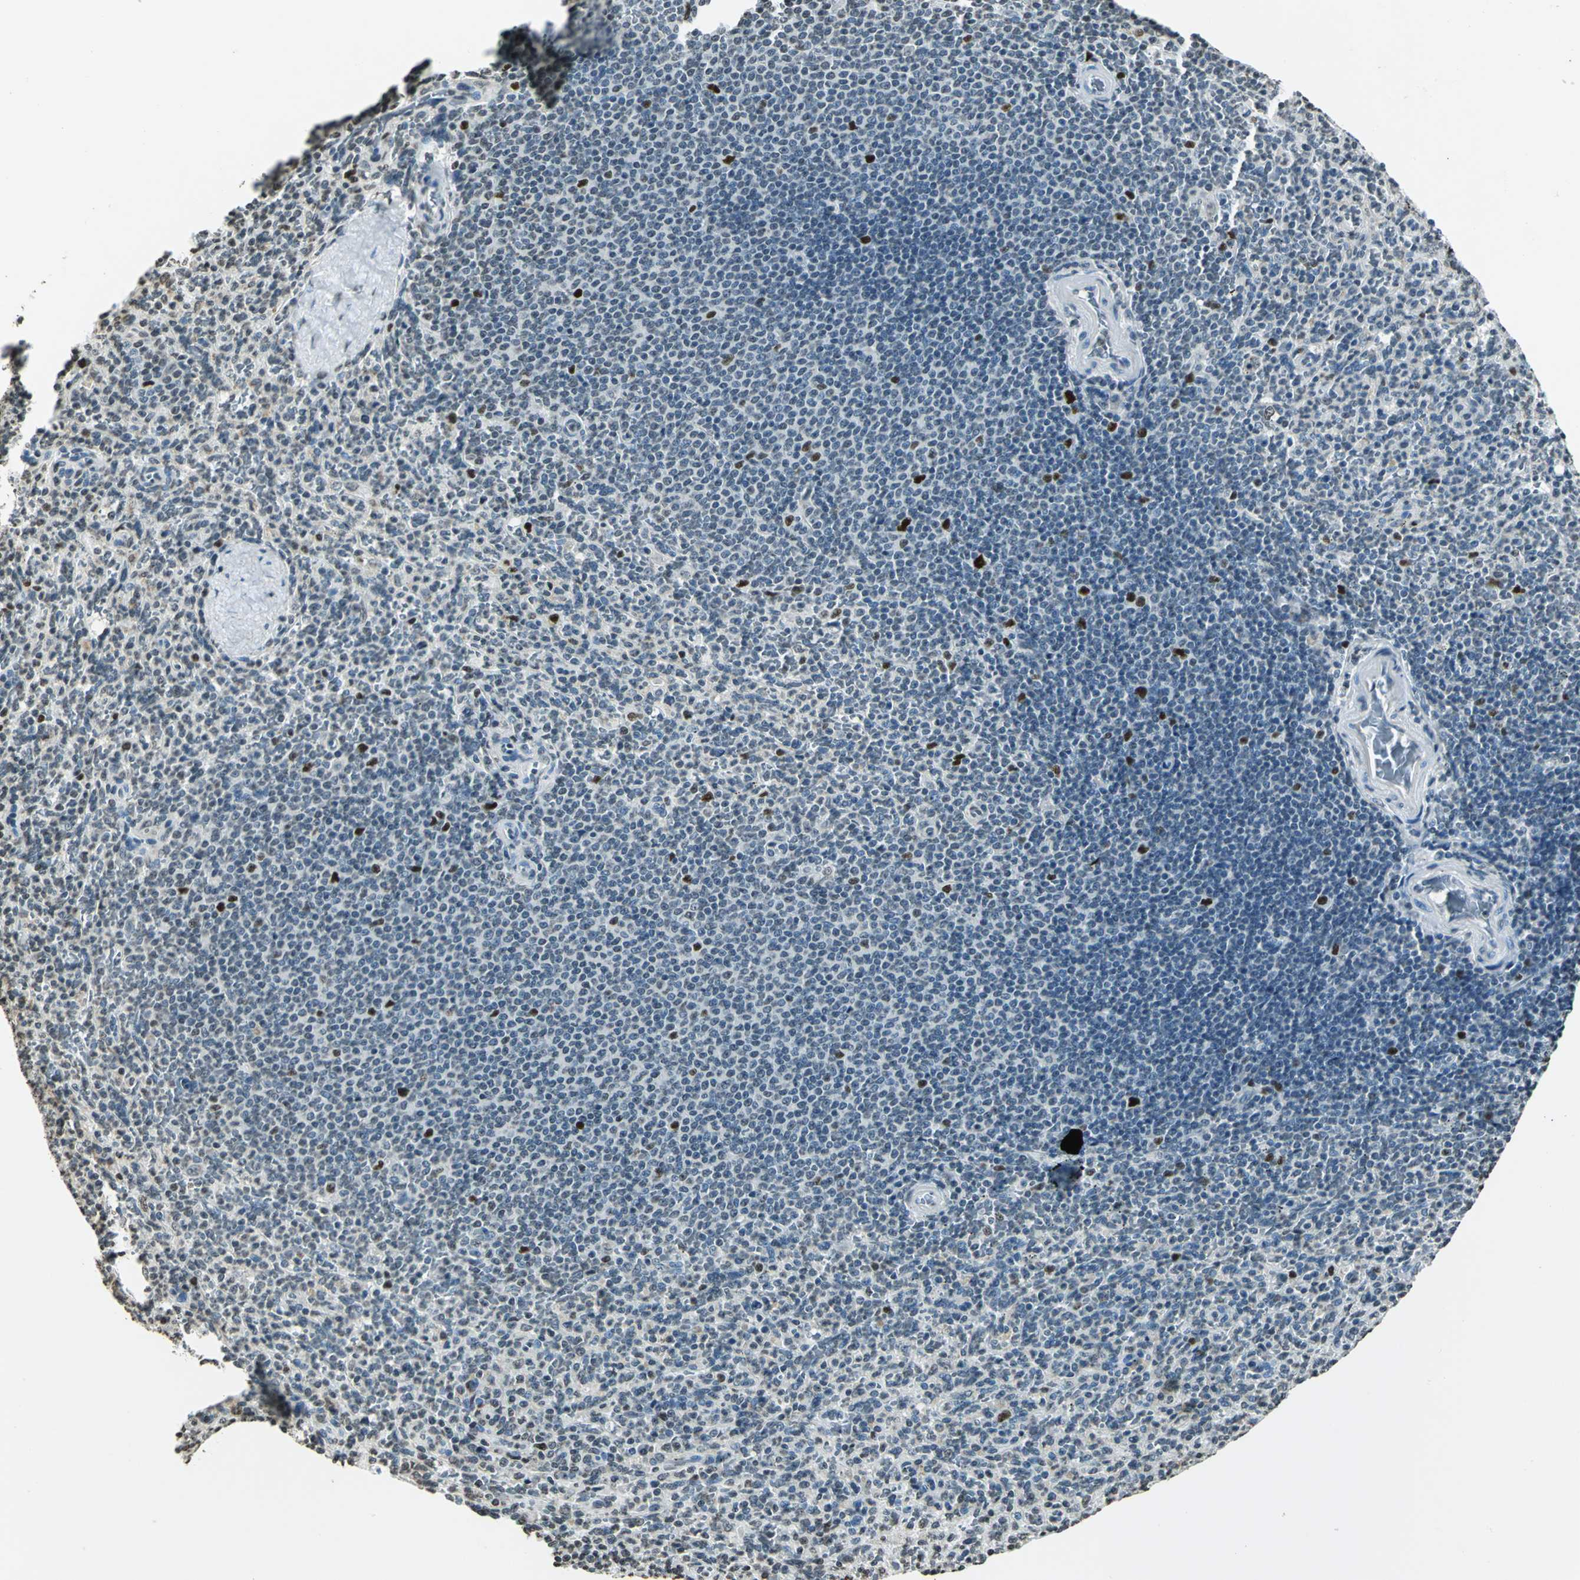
{"staining": {"intensity": "moderate", "quantity": "<25%", "location": "nuclear"}, "tissue": "spleen", "cell_type": "Cells in red pulp", "image_type": "normal", "snomed": [{"axis": "morphology", "description": "Normal tissue, NOS"}, {"axis": "topography", "description": "Spleen"}], "caption": "IHC (DAB (3,3'-diaminobenzidine)) staining of unremarkable spleen displays moderate nuclear protein positivity in about <25% of cells in red pulp. The protein of interest is shown in brown color, while the nuclei are stained blue.", "gene": "MCM4", "patient": {"sex": "male", "age": 36}}